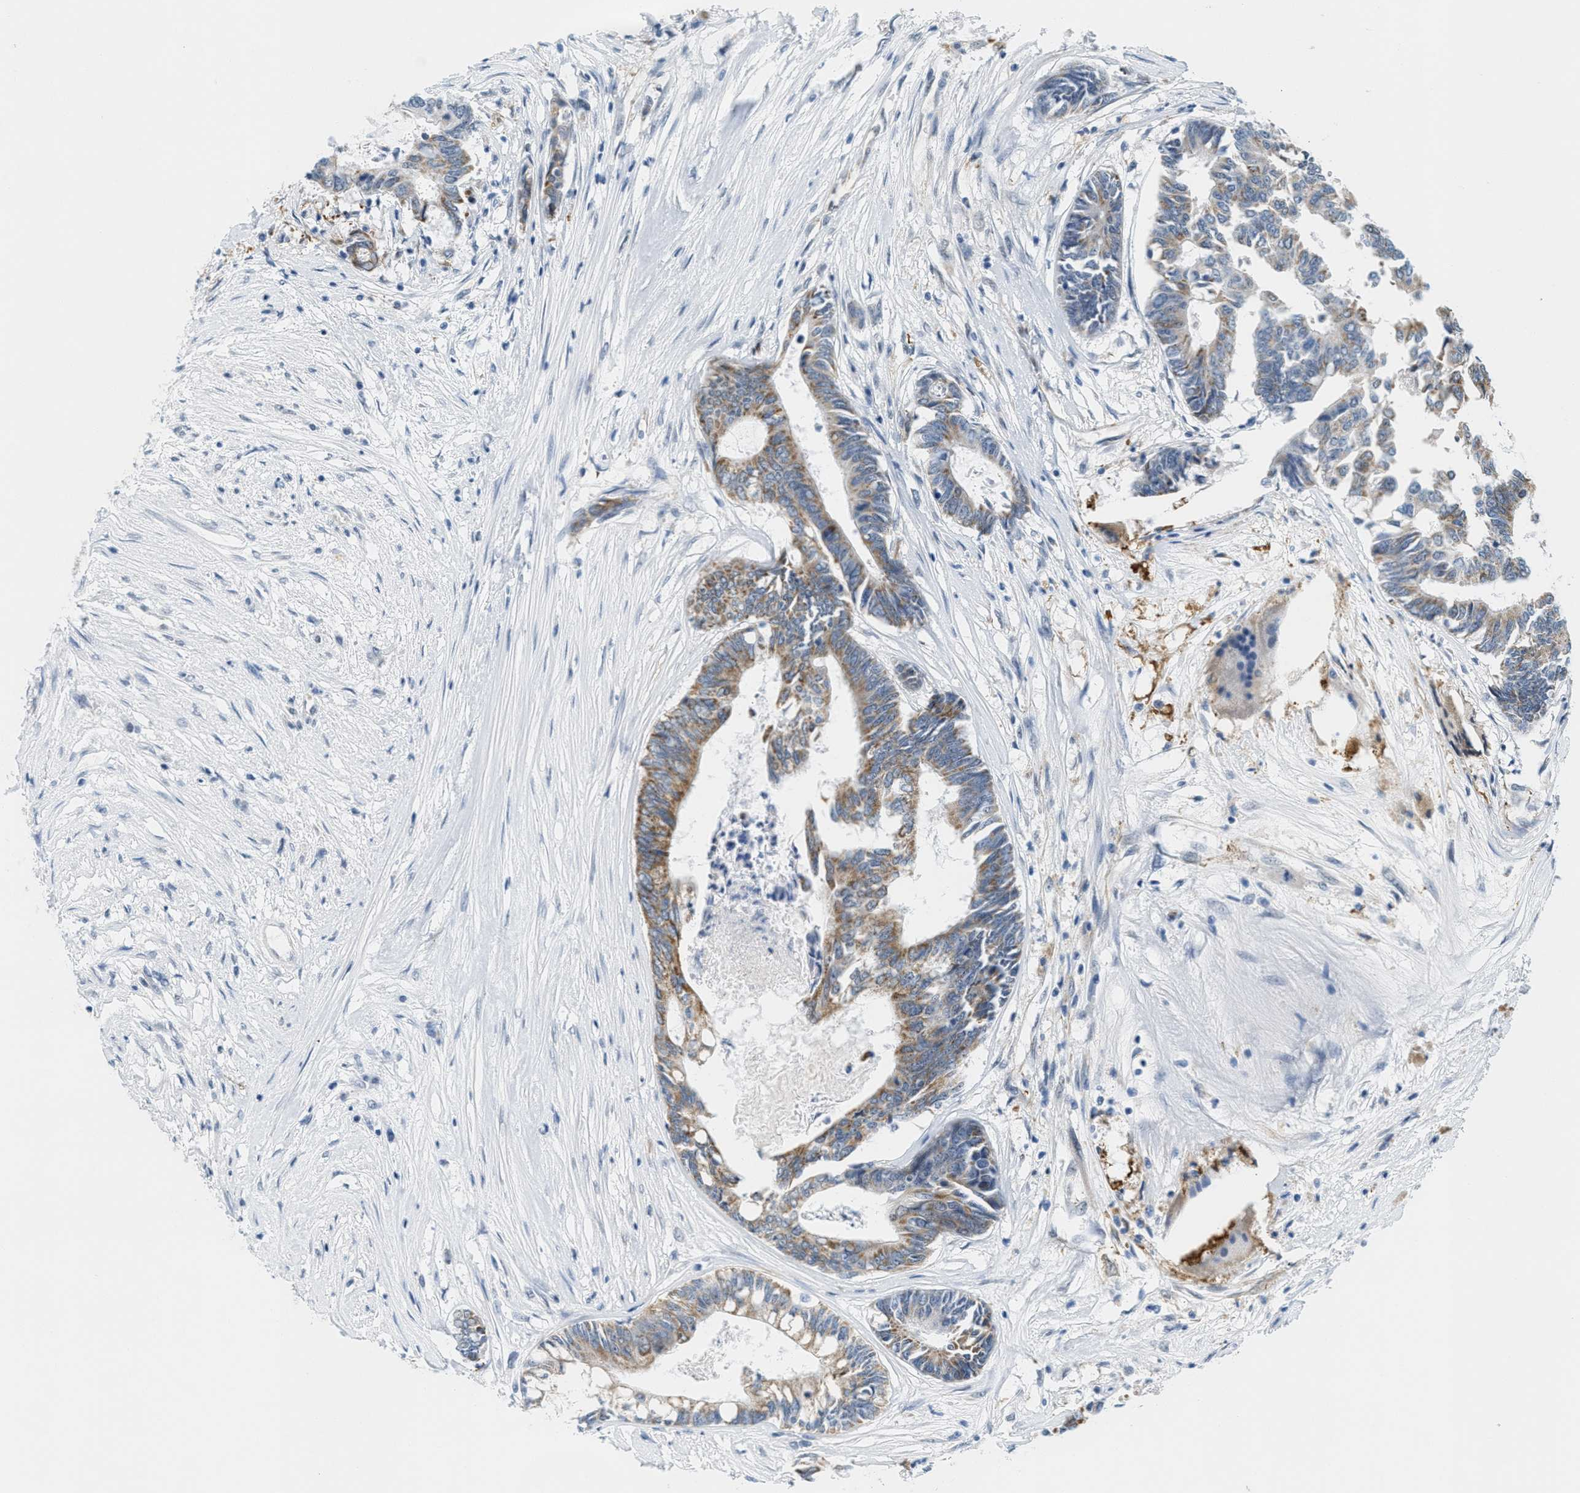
{"staining": {"intensity": "moderate", "quantity": "25%-75%", "location": "cytoplasmic/membranous"}, "tissue": "colorectal cancer", "cell_type": "Tumor cells", "image_type": "cancer", "snomed": [{"axis": "morphology", "description": "Adenocarcinoma, NOS"}, {"axis": "topography", "description": "Rectum"}], "caption": "IHC image of colorectal adenocarcinoma stained for a protein (brown), which demonstrates medium levels of moderate cytoplasmic/membranous staining in about 25%-75% of tumor cells.", "gene": "HS3ST2", "patient": {"sex": "male", "age": 63}}